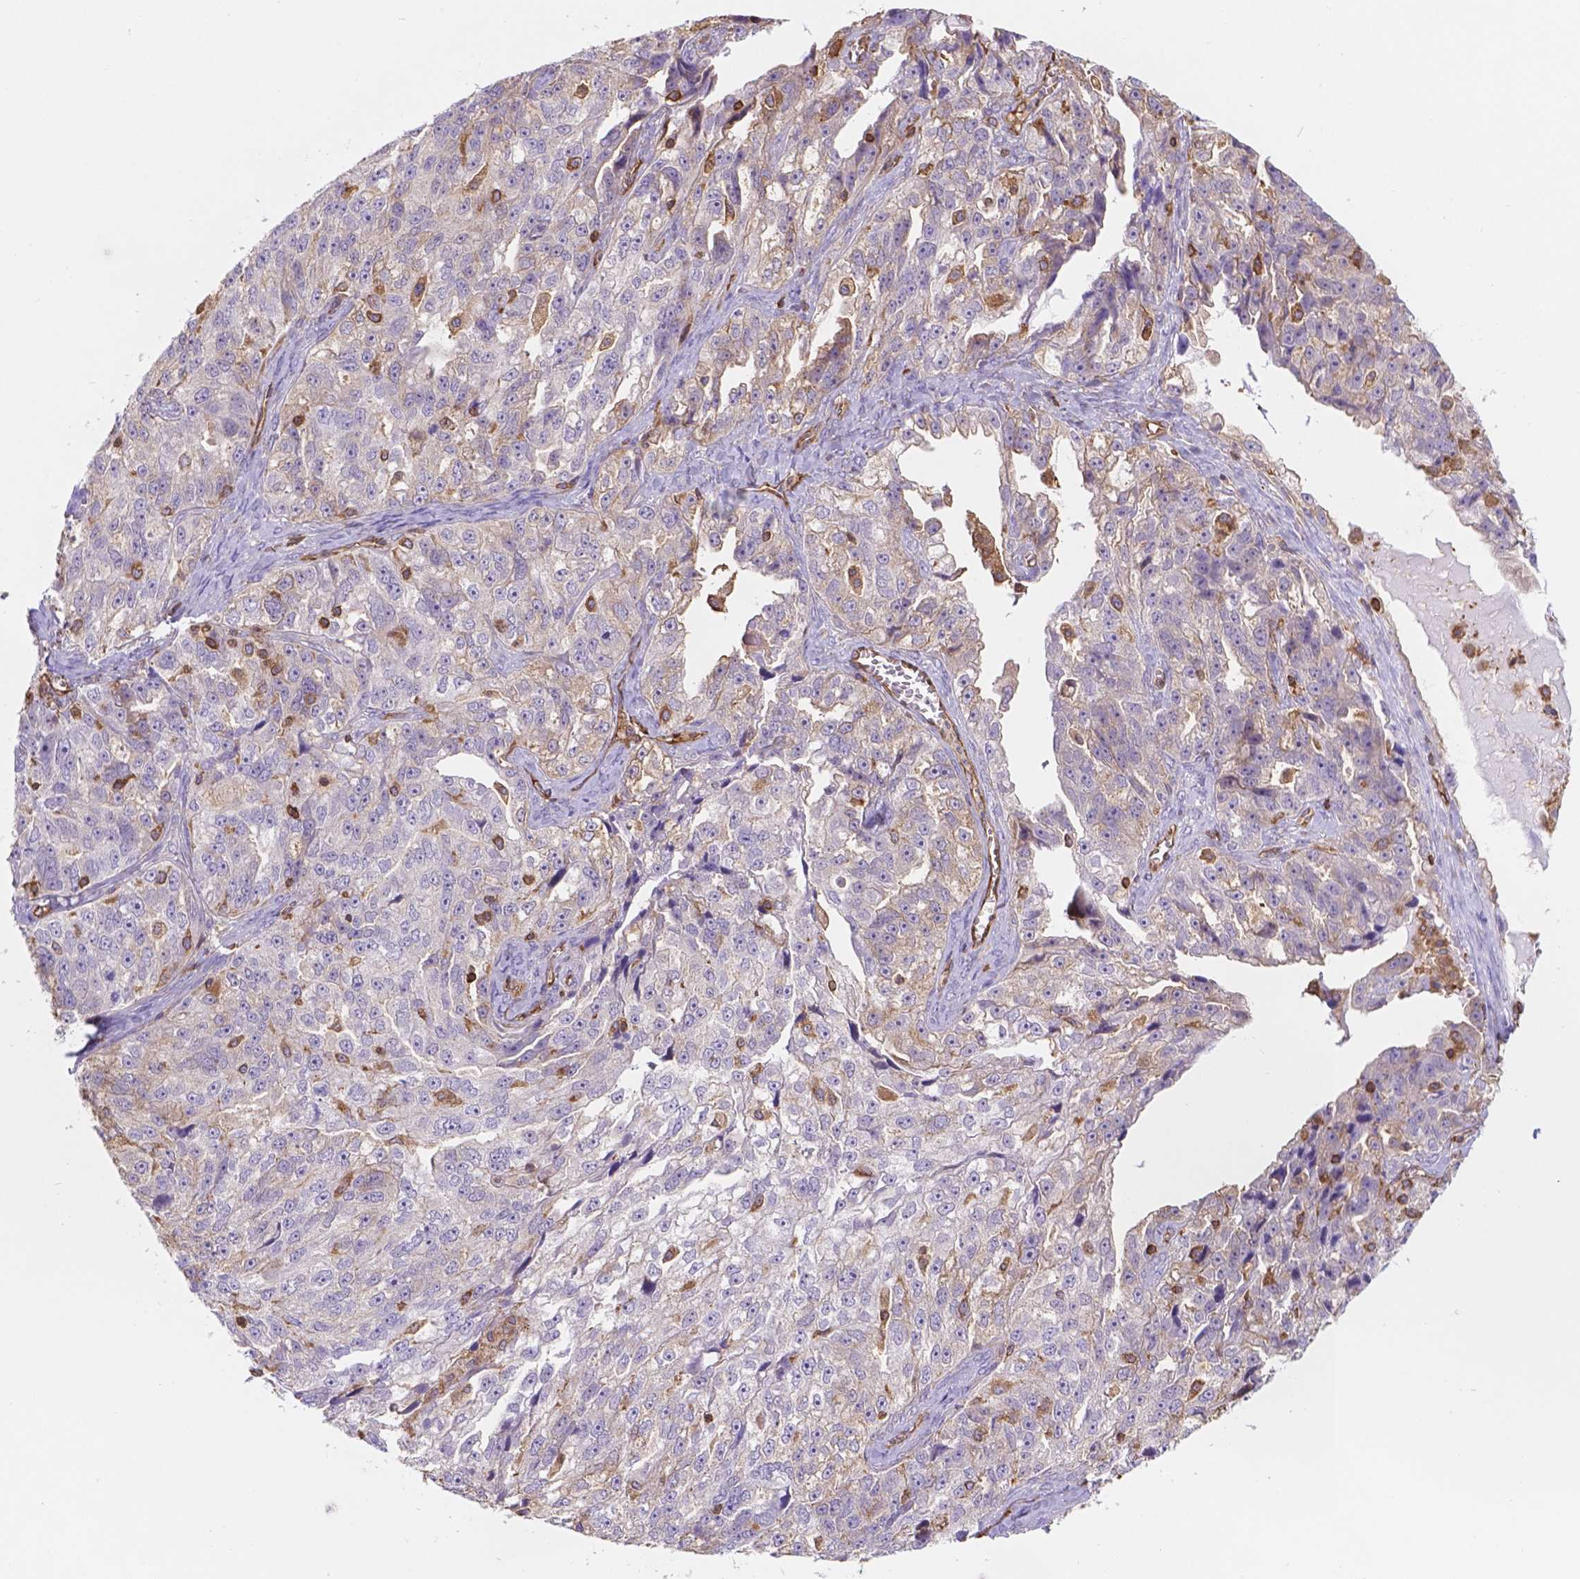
{"staining": {"intensity": "negative", "quantity": "none", "location": "none"}, "tissue": "ovarian cancer", "cell_type": "Tumor cells", "image_type": "cancer", "snomed": [{"axis": "morphology", "description": "Cystadenocarcinoma, serous, NOS"}, {"axis": "topography", "description": "Ovary"}], "caption": "Immunohistochemistry (IHC) photomicrograph of serous cystadenocarcinoma (ovarian) stained for a protein (brown), which reveals no expression in tumor cells. The staining is performed using DAB (3,3'-diaminobenzidine) brown chromogen with nuclei counter-stained in using hematoxylin.", "gene": "DMWD", "patient": {"sex": "female", "age": 51}}